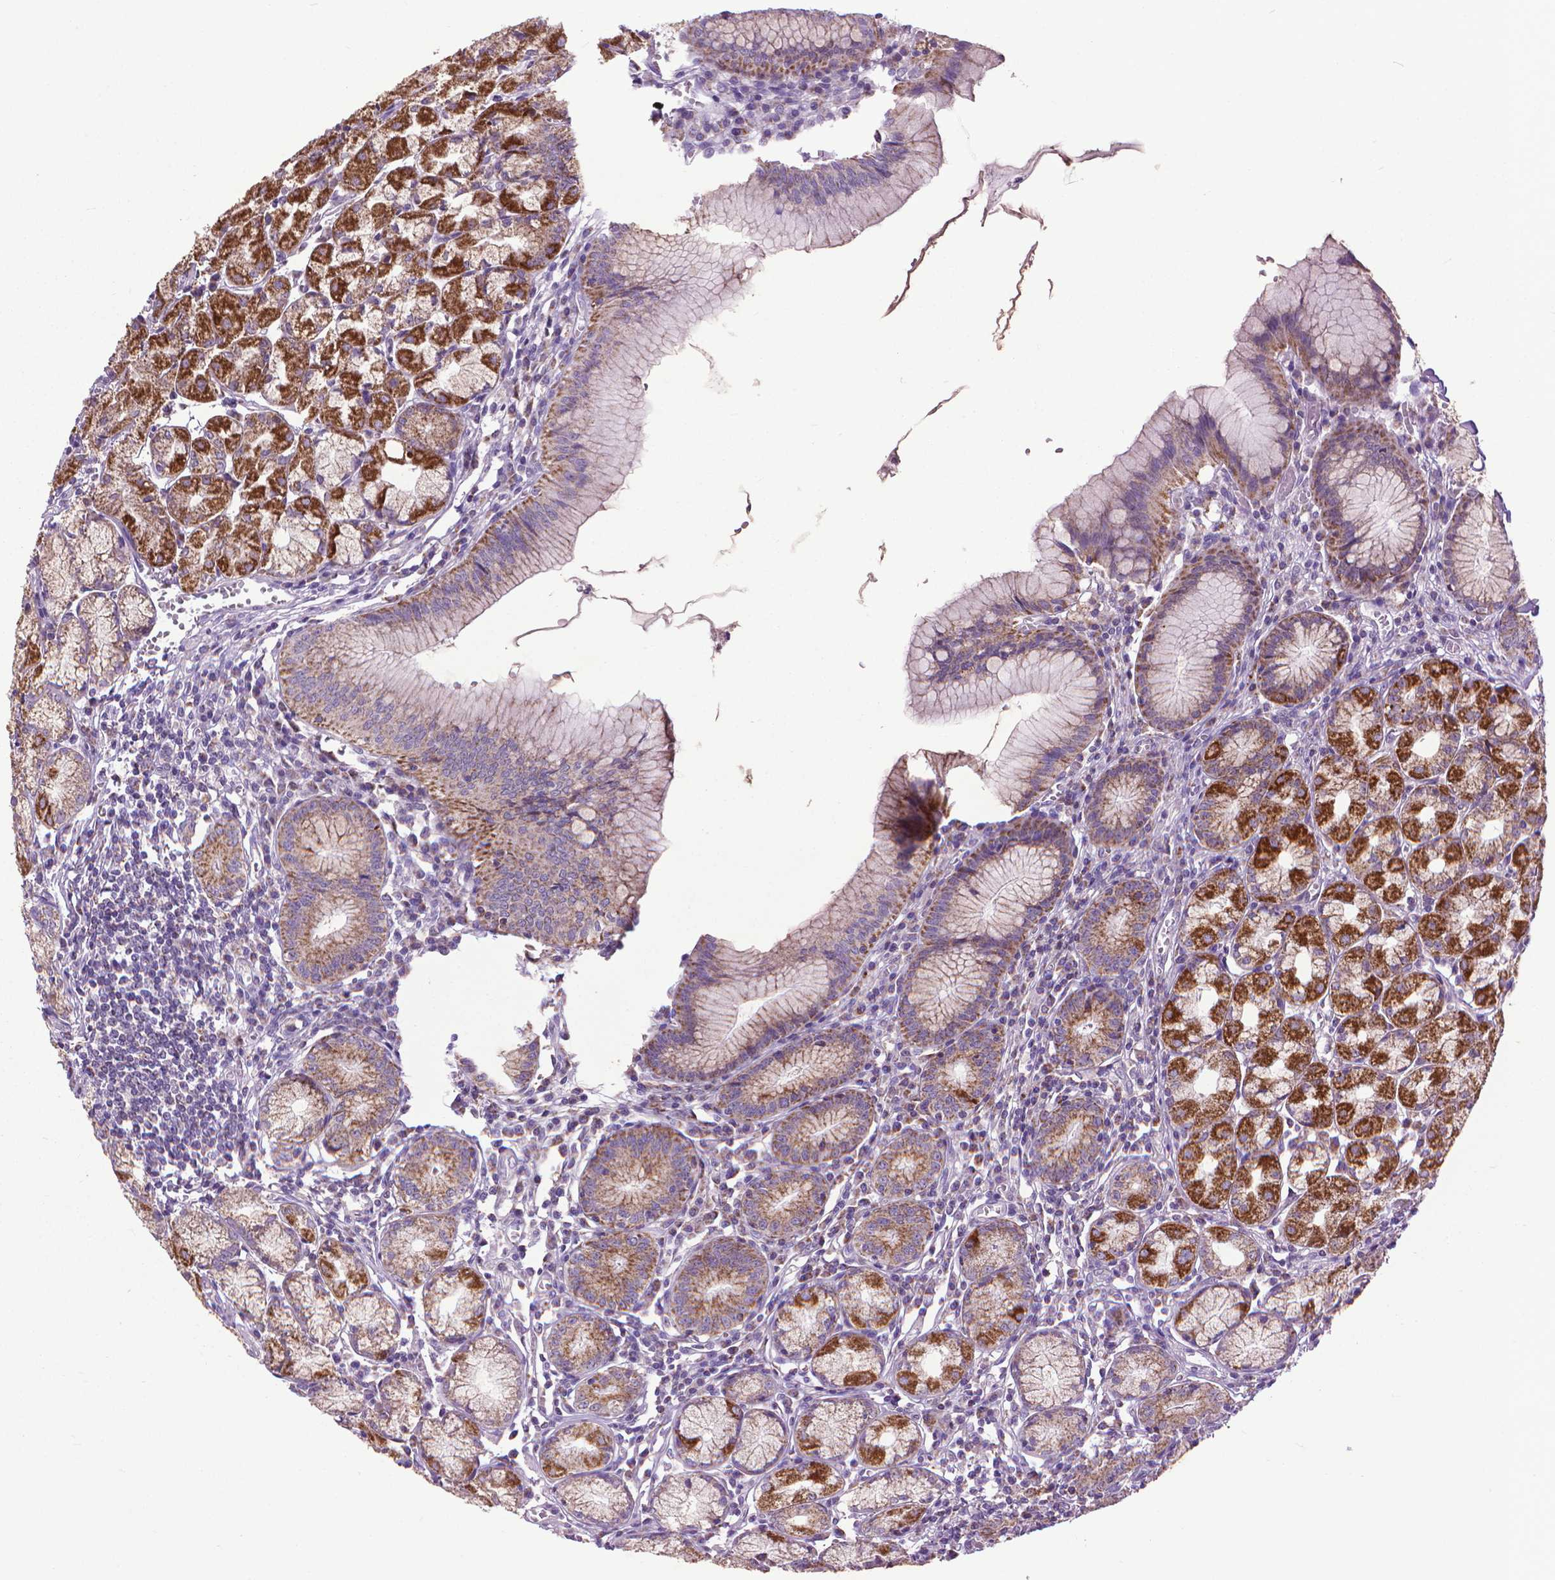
{"staining": {"intensity": "strong", "quantity": "25%-75%", "location": "cytoplasmic/membranous"}, "tissue": "stomach", "cell_type": "Glandular cells", "image_type": "normal", "snomed": [{"axis": "morphology", "description": "Normal tissue, NOS"}, {"axis": "topography", "description": "Stomach"}], "caption": "This micrograph exhibits unremarkable stomach stained with immunohistochemistry to label a protein in brown. The cytoplasmic/membranous of glandular cells show strong positivity for the protein. Nuclei are counter-stained blue.", "gene": "VDAC1", "patient": {"sex": "male", "age": 55}}